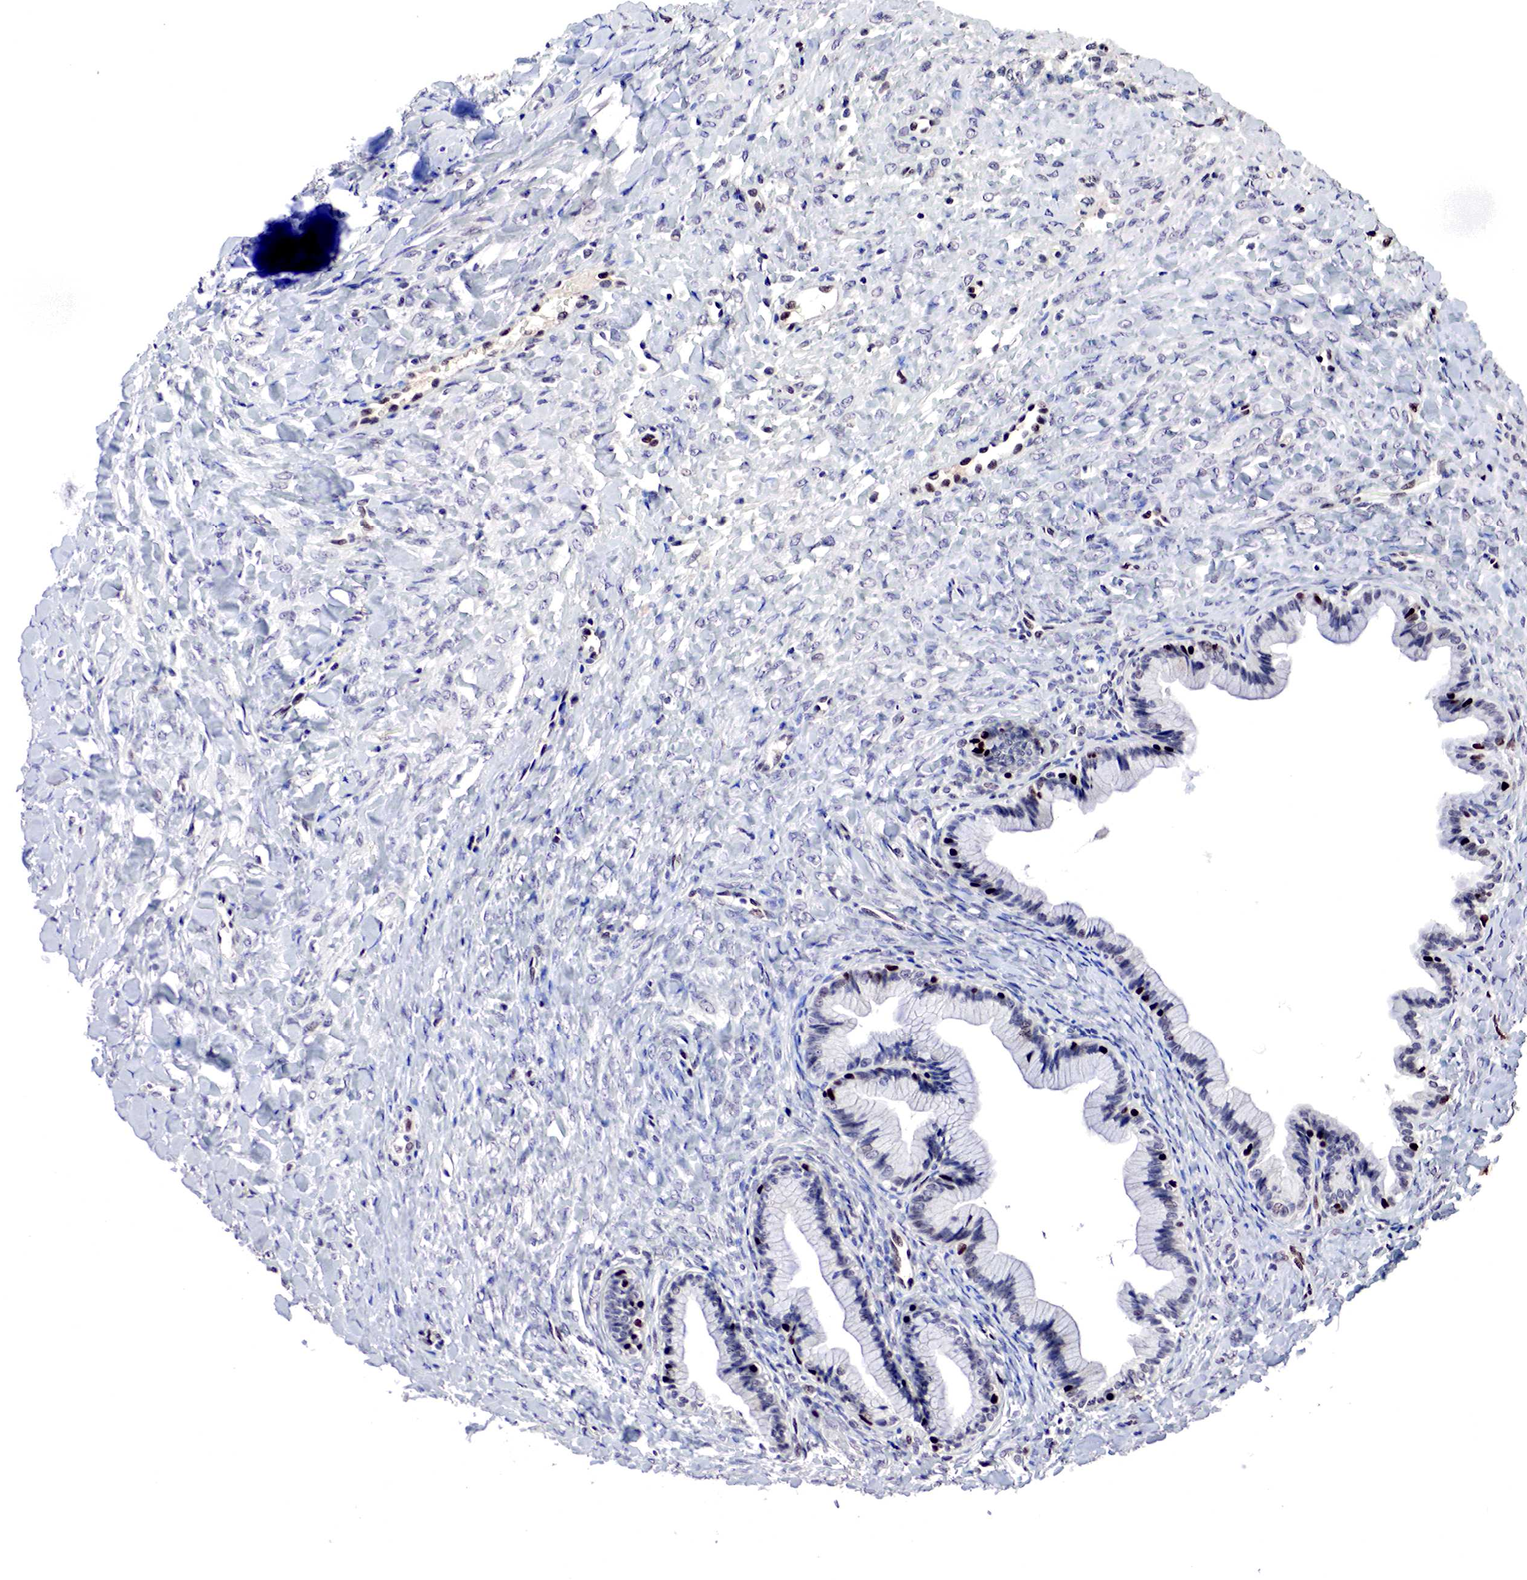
{"staining": {"intensity": "strong", "quantity": "<25%", "location": "nuclear"}, "tissue": "ovarian cancer", "cell_type": "Tumor cells", "image_type": "cancer", "snomed": [{"axis": "morphology", "description": "Cystadenocarcinoma, mucinous, NOS"}, {"axis": "topography", "description": "Ovary"}], "caption": "Immunohistochemical staining of ovarian mucinous cystadenocarcinoma shows strong nuclear protein positivity in about <25% of tumor cells.", "gene": "DACH2", "patient": {"sex": "female", "age": 41}}